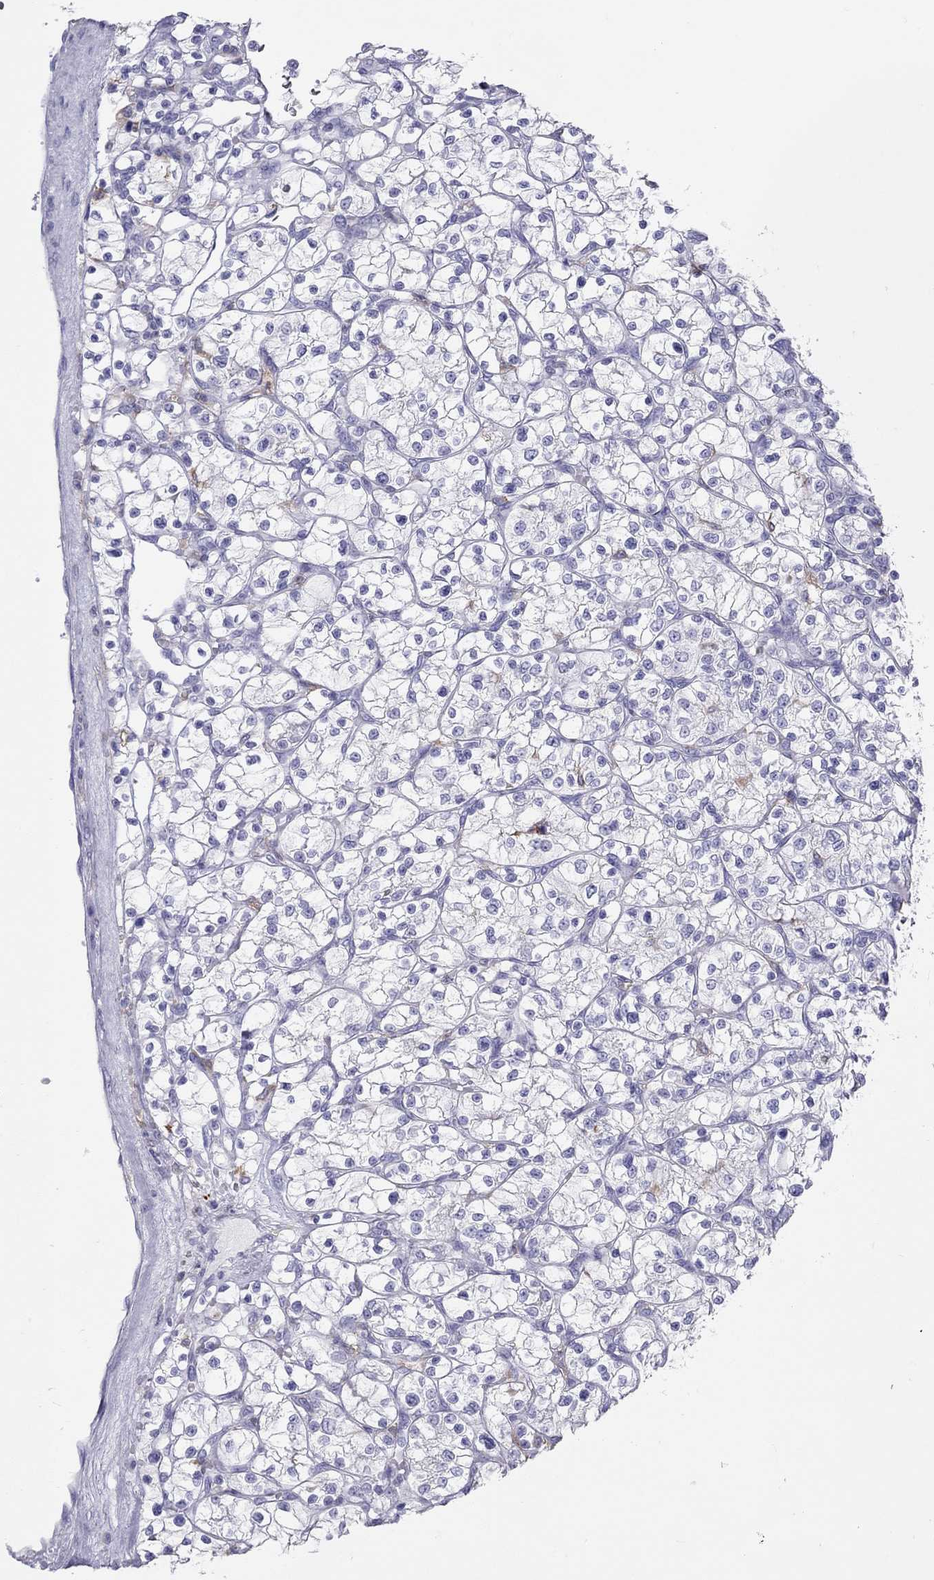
{"staining": {"intensity": "negative", "quantity": "none", "location": "none"}, "tissue": "renal cancer", "cell_type": "Tumor cells", "image_type": "cancer", "snomed": [{"axis": "morphology", "description": "Adenocarcinoma, NOS"}, {"axis": "topography", "description": "Kidney"}], "caption": "The micrograph displays no significant staining in tumor cells of adenocarcinoma (renal). (Stains: DAB (3,3'-diaminobenzidine) immunohistochemistry with hematoxylin counter stain, Microscopy: brightfield microscopy at high magnification).", "gene": "HLA-DQB2", "patient": {"sex": "female", "age": 64}}